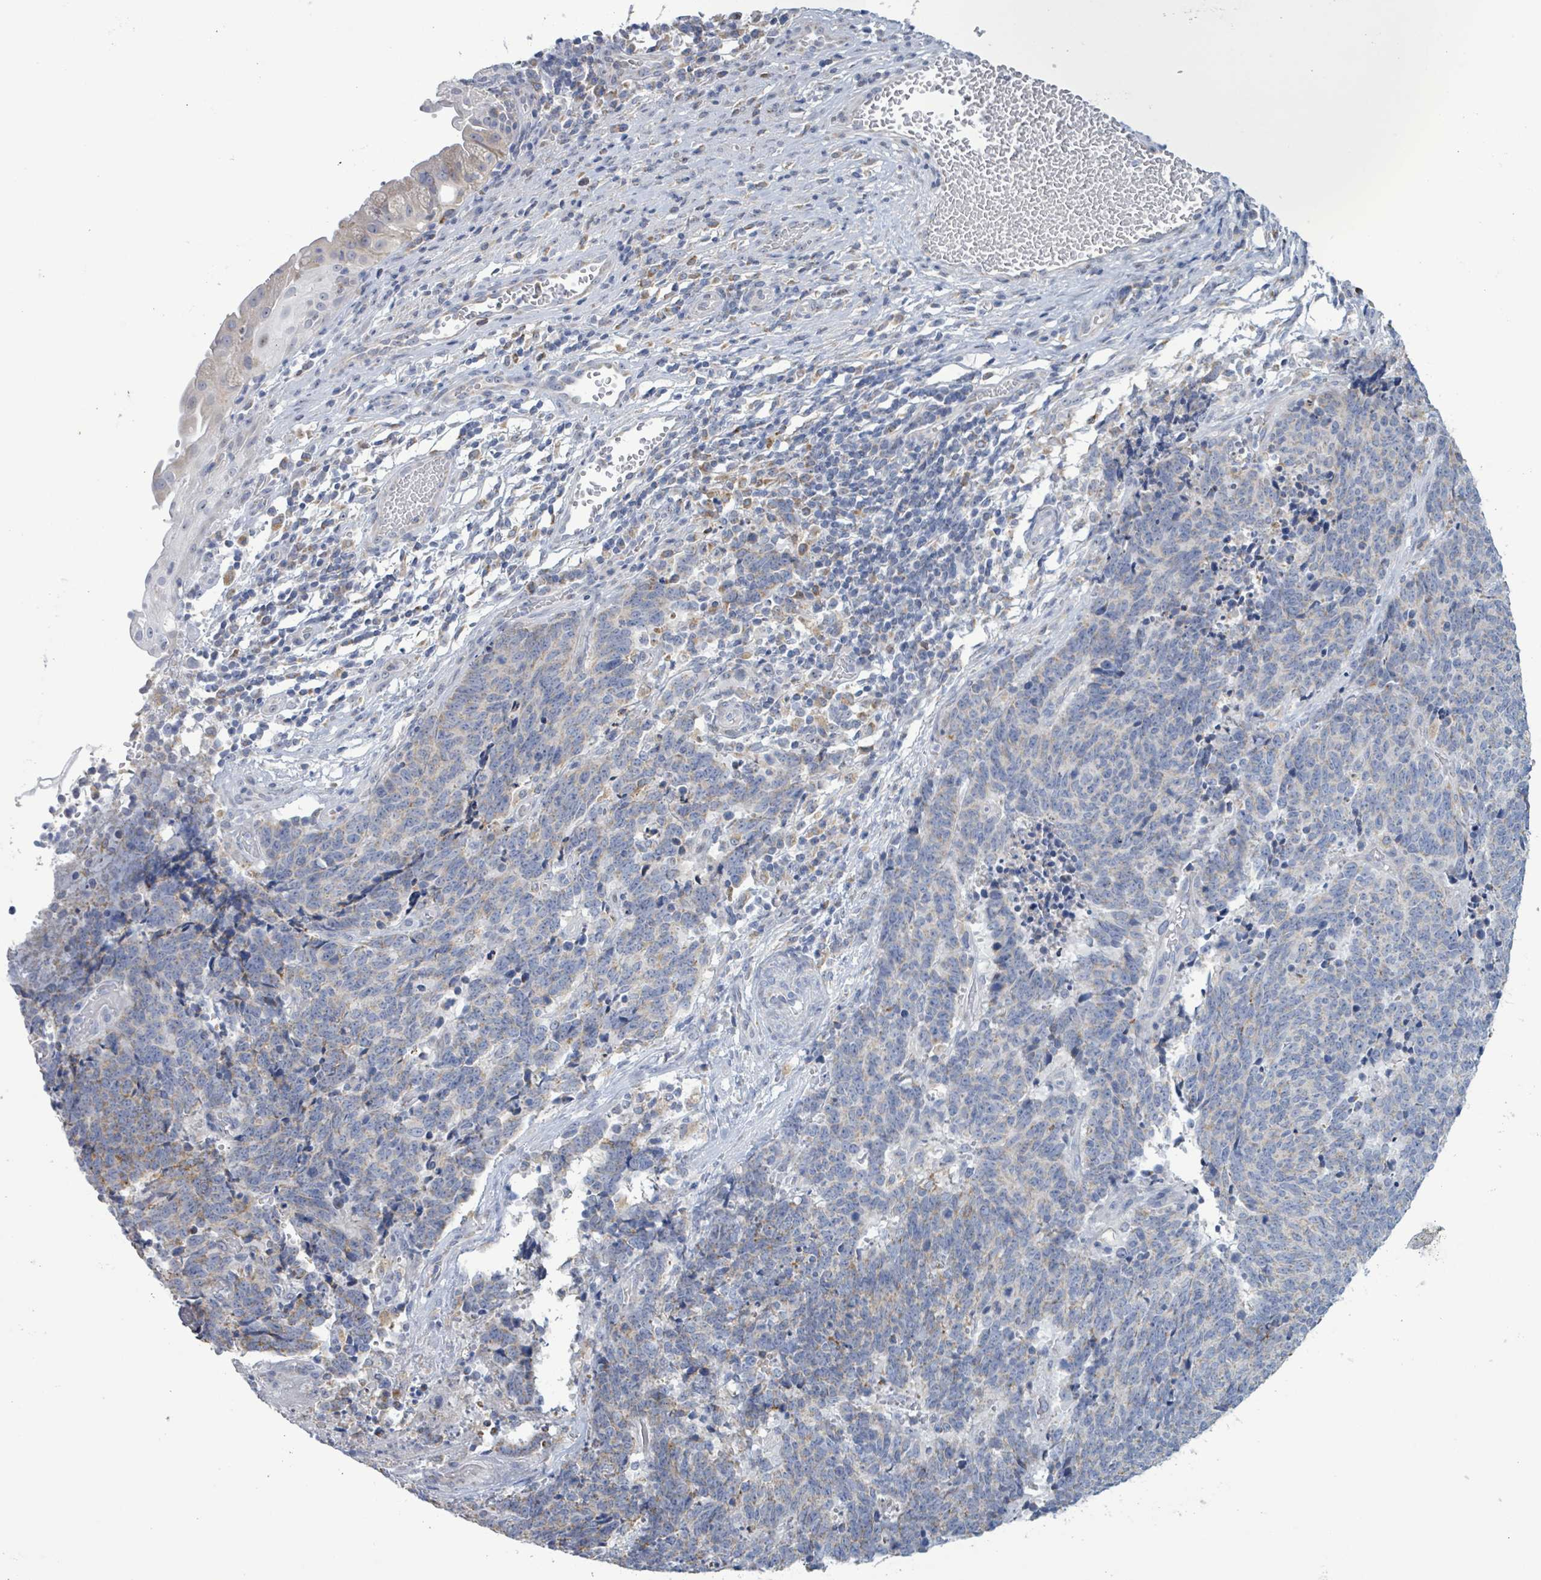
{"staining": {"intensity": "weak", "quantity": "<25%", "location": "cytoplasmic/membranous"}, "tissue": "cervical cancer", "cell_type": "Tumor cells", "image_type": "cancer", "snomed": [{"axis": "morphology", "description": "Squamous cell carcinoma, NOS"}, {"axis": "topography", "description": "Cervix"}], "caption": "Cervical cancer (squamous cell carcinoma) stained for a protein using IHC displays no expression tumor cells.", "gene": "AKR1C4", "patient": {"sex": "female", "age": 29}}